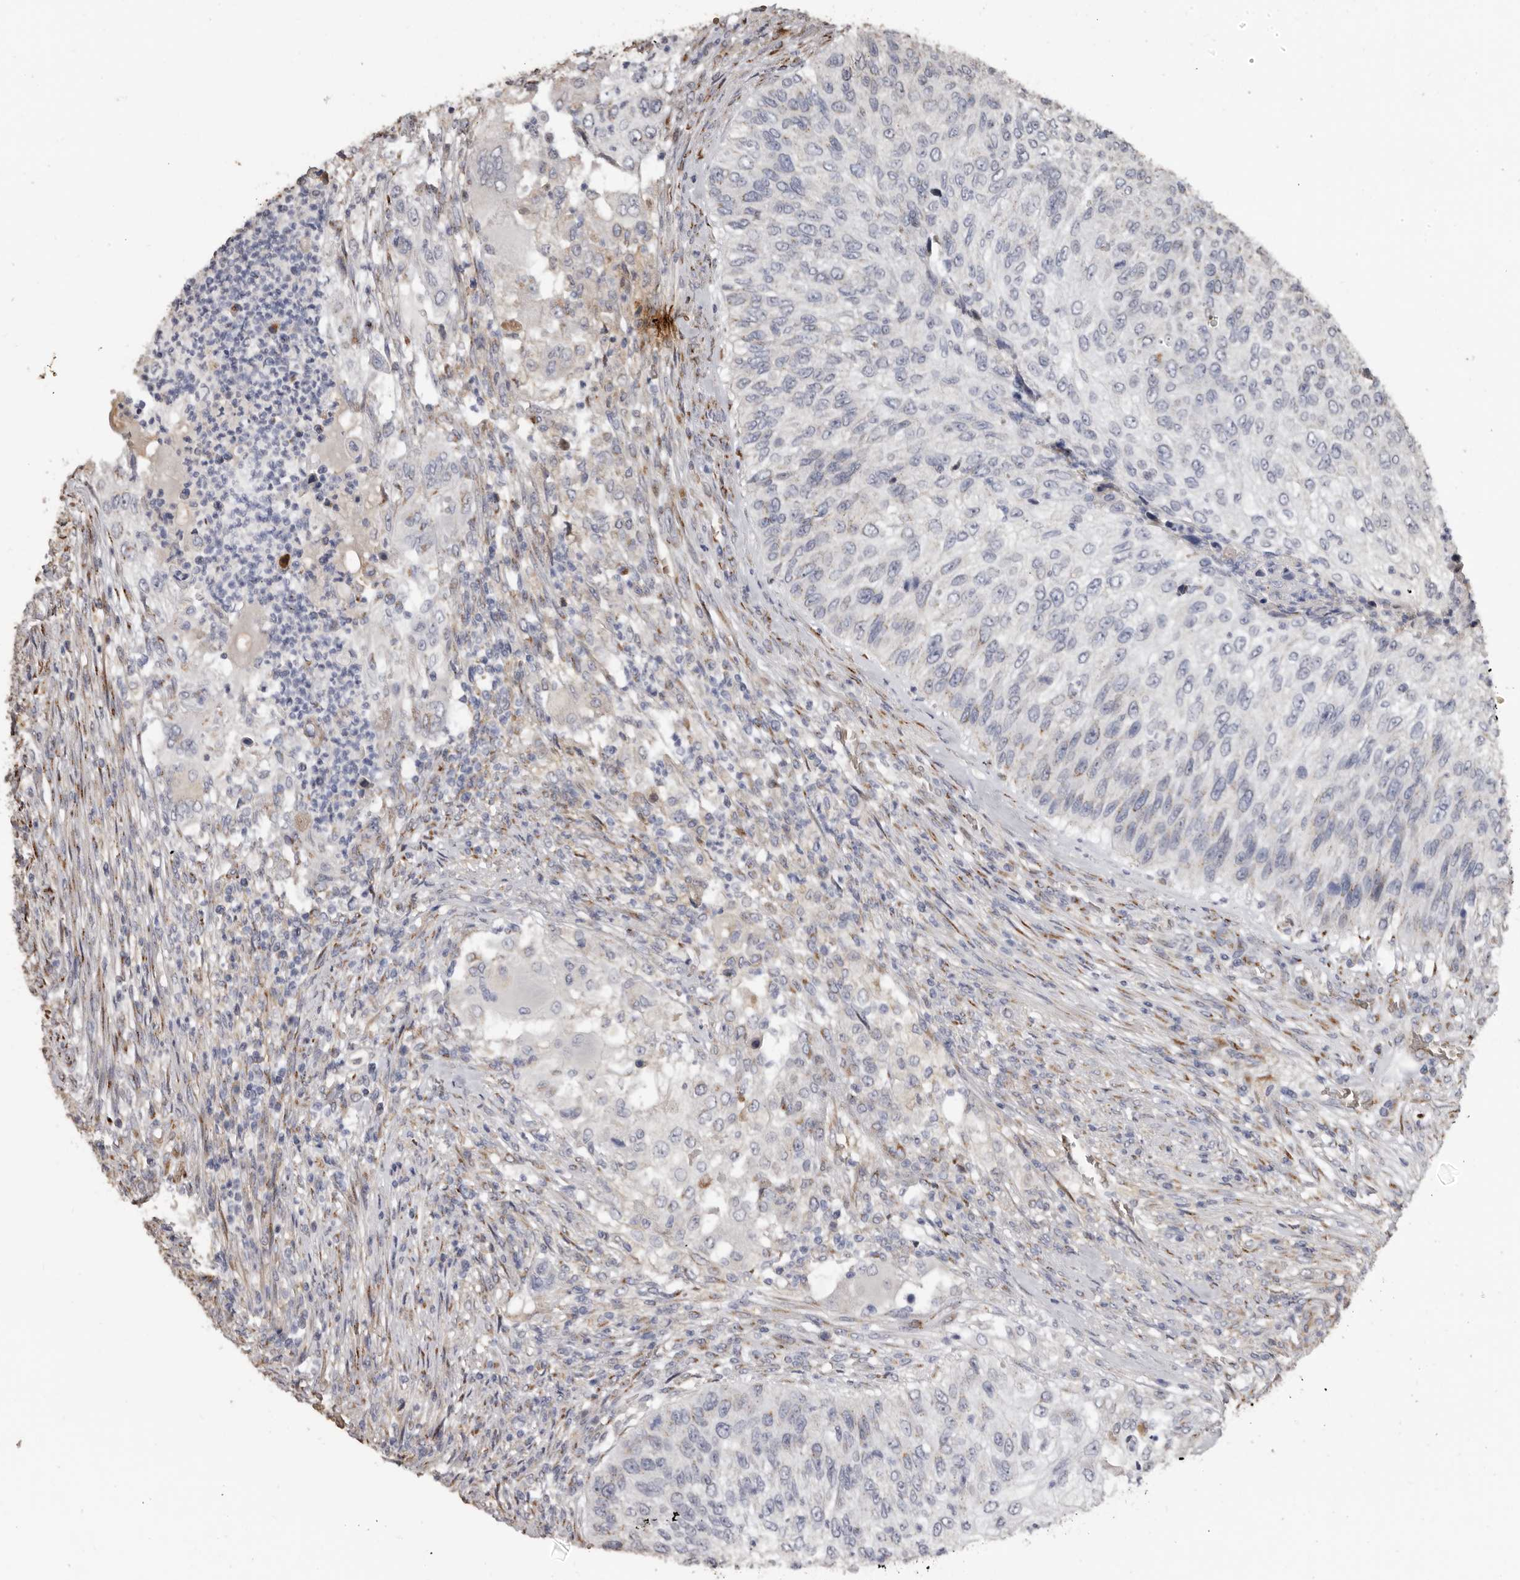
{"staining": {"intensity": "negative", "quantity": "none", "location": "none"}, "tissue": "urothelial cancer", "cell_type": "Tumor cells", "image_type": "cancer", "snomed": [{"axis": "morphology", "description": "Urothelial carcinoma, High grade"}, {"axis": "topography", "description": "Urinary bladder"}], "caption": "The immunohistochemistry image has no significant positivity in tumor cells of urothelial carcinoma (high-grade) tissue.", "gene": "ENTREP1", "patient": {"sex": "female", "age": 60}}